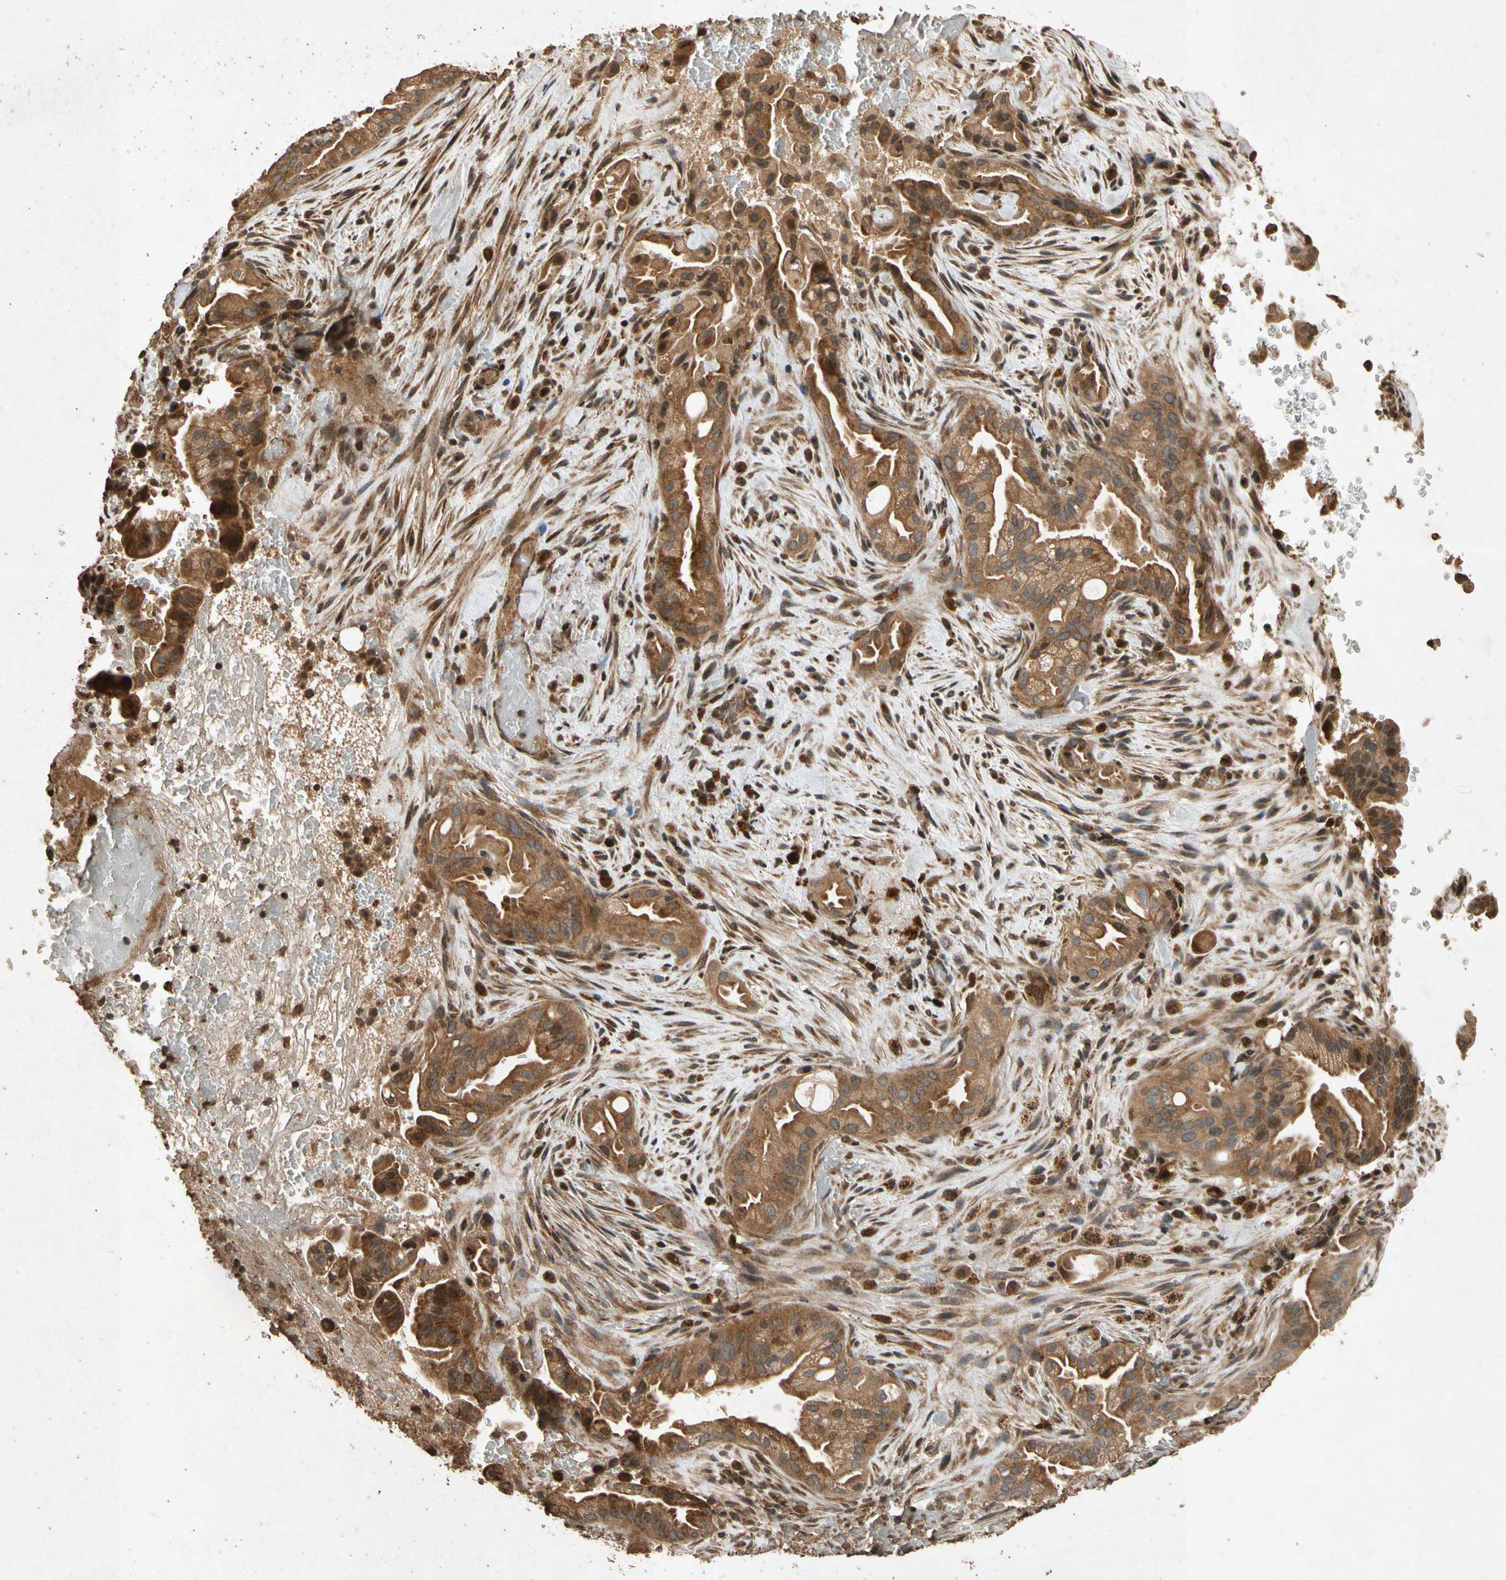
{"staining": {"intensity": "strong", "quantity": ">75%", "location": "cytoplasmic/membranous"}, "tissue": "liver cancer", "cell_type": "Tumor cells", "image_type": "cancer", "snomed": [{"axis": "morphology", "description": "Cholangiocarcinoma"}, {"axis": "topography", "description": "Liver"}], "caption": "A brown stain highlights strong cytoplasmic/membranous positivity of a protein in cholangiocarcinoma (liver) tumor cells.", "gene": "TXN2", "patient": {"sex": "female", "age": 68}}